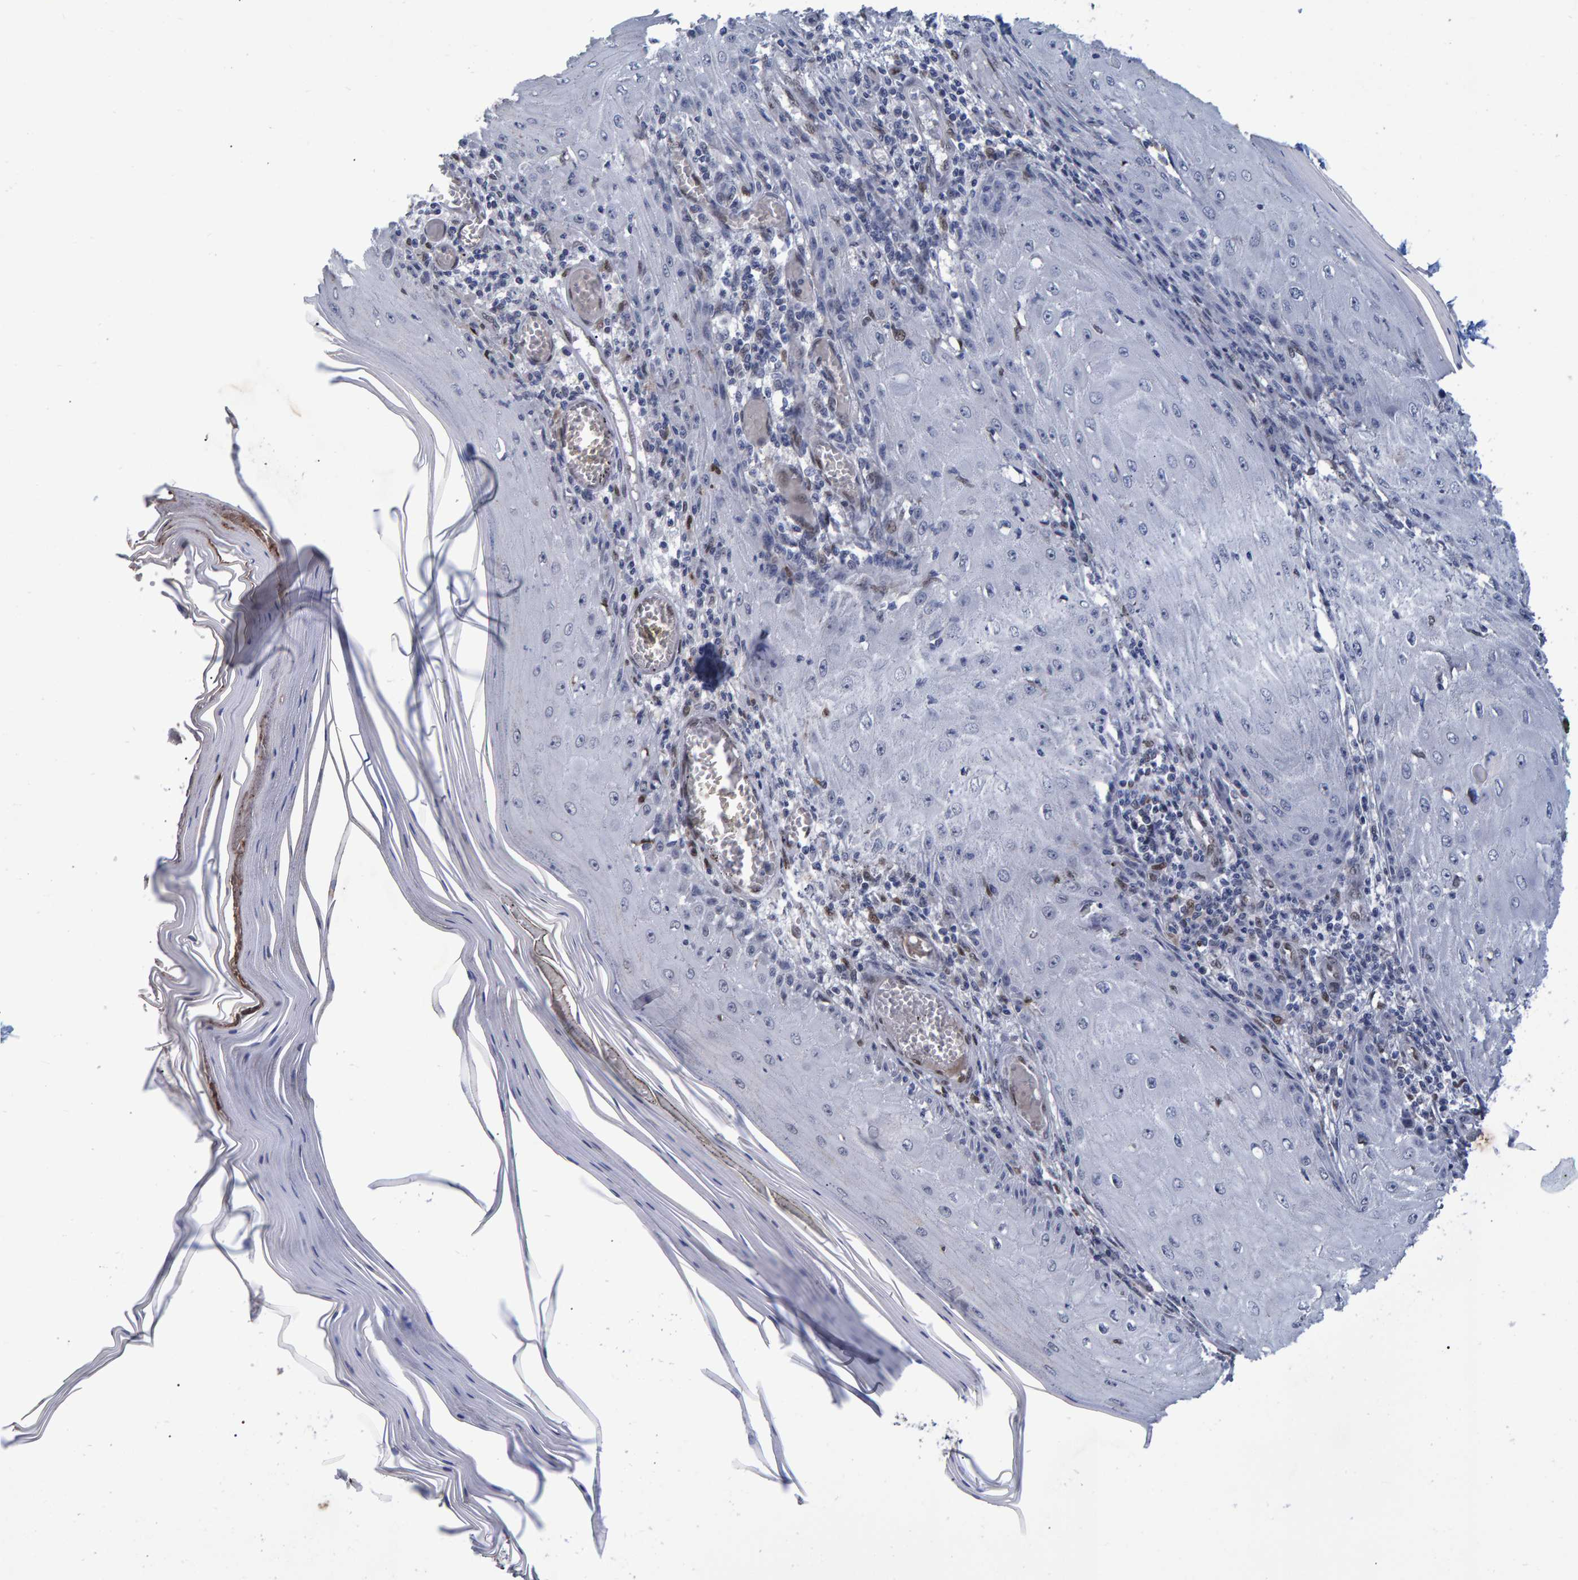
{"staining": {"intensity": "negative", "quantity": "none", "location": "none"}, "tissue": "skin cancer", "cell_type": "Tumor cells", "image_type": "cancer", "snomed": [{"axis": "morphology", "description": "Squamous cell carcinoma, NOS"}, {"axis": "topography", "description": "Skin"}], "caption": "DAB (3,3'-diaminobenzidine) immunohistochemical staining of human squamous cell carcinoma (skin) shows no significant expression in tumor cells.", "gene": "QKI", "patient": {"sex": "female", "age": 73}}